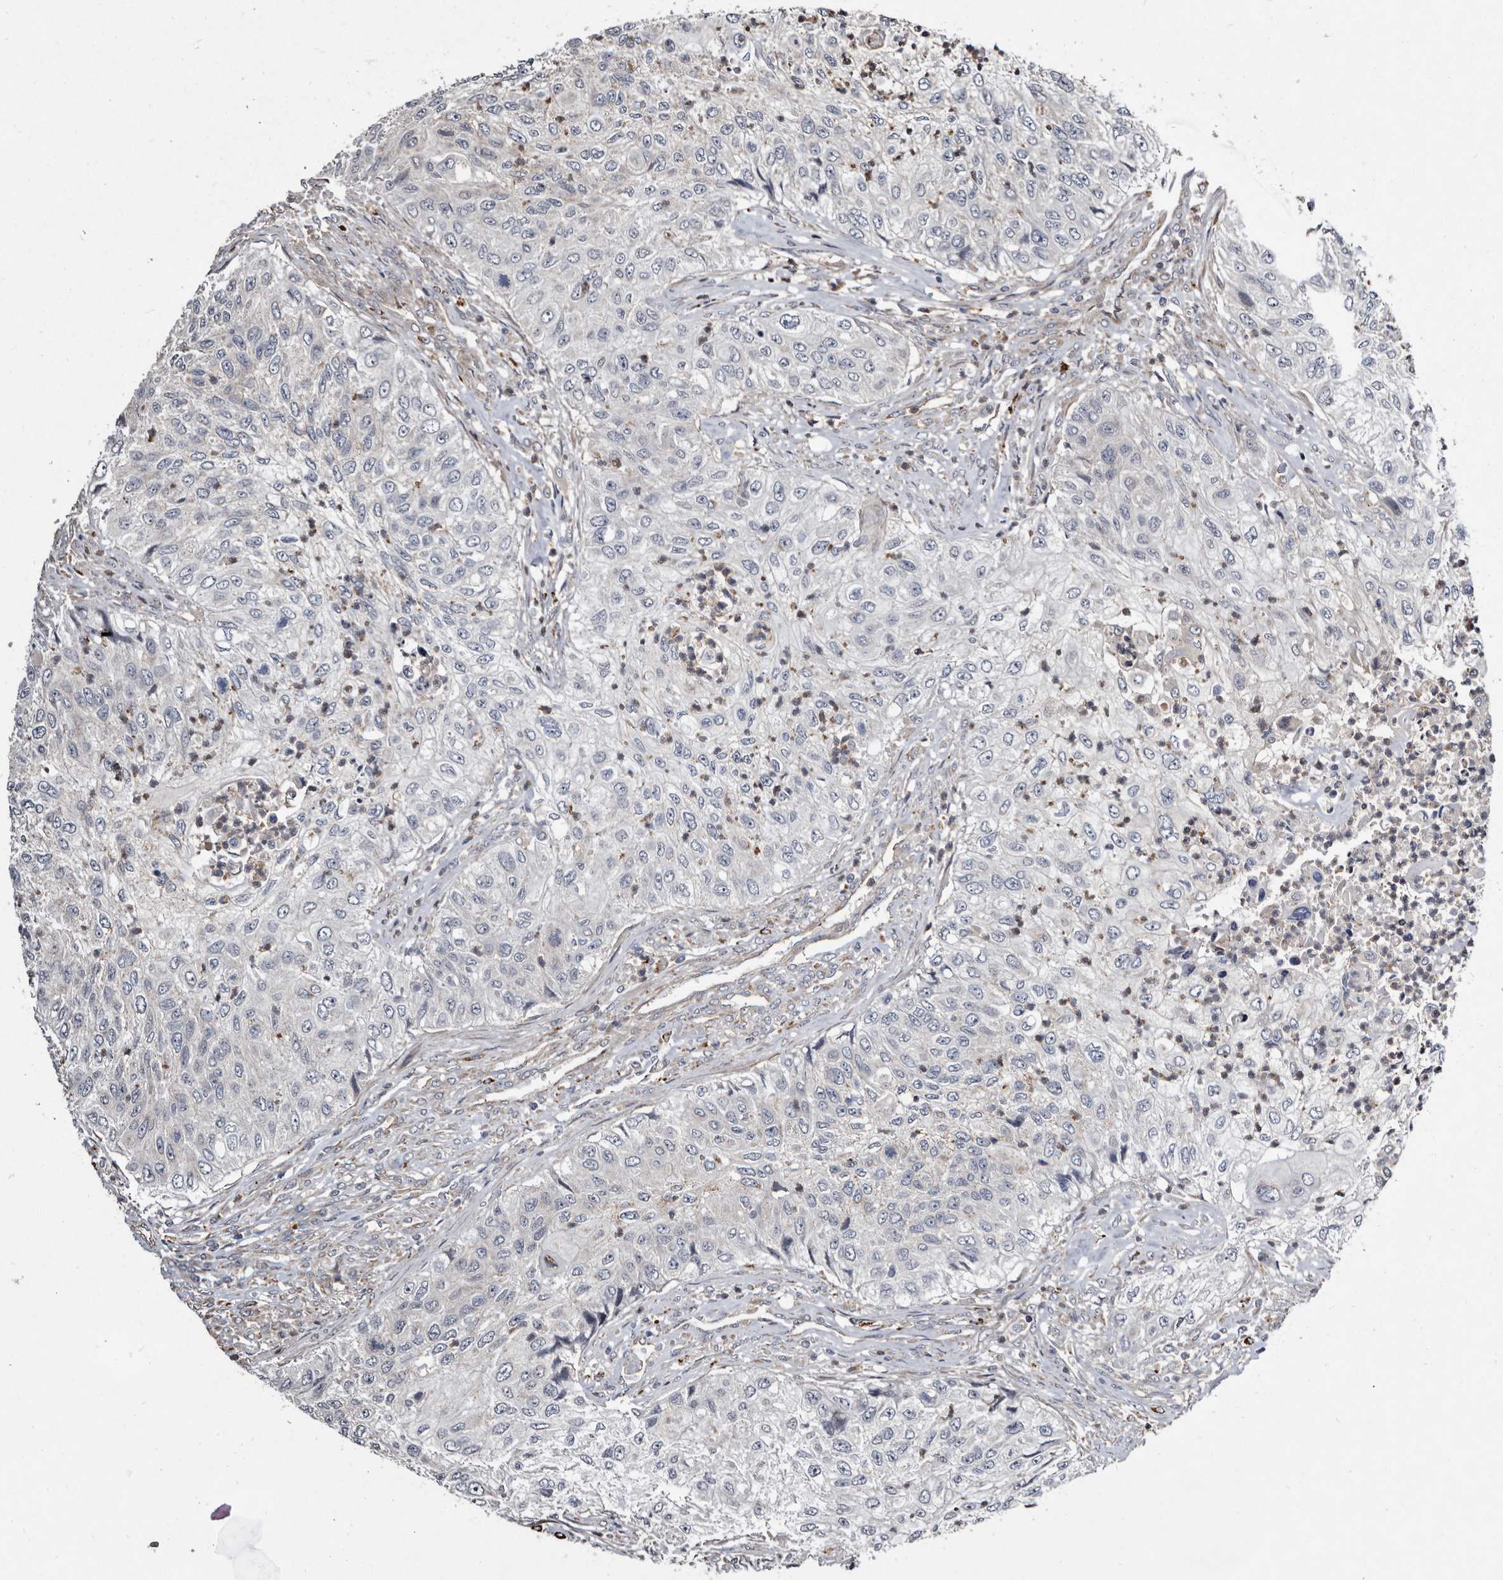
{"staining": {"intensity": "negative", "quantity": "none", "location": "none"}, "tissue": "urothelial cancer", "cell_type": "Tumor cells", "image_type": "cancer", "snomed": [{"axis": "morphology", "description": "Urothelial carcinoma, High grade"}, {"axis": "topography", "description": "Urinary bladder"}], "caption": "DAB immunohistochemical staining of urothelial carcinoma (high-grade) demonstrates no significant positivity in tumor cells. The staining was performed using DAB (3,3'-diaminobenzidine) to visualize the protein expression in brown, while the nuclei were stained in blue with hematoxylin (Magnification: 20x).", "gene": "CTSA", "patient": {"sex": "female", "age": 60}}